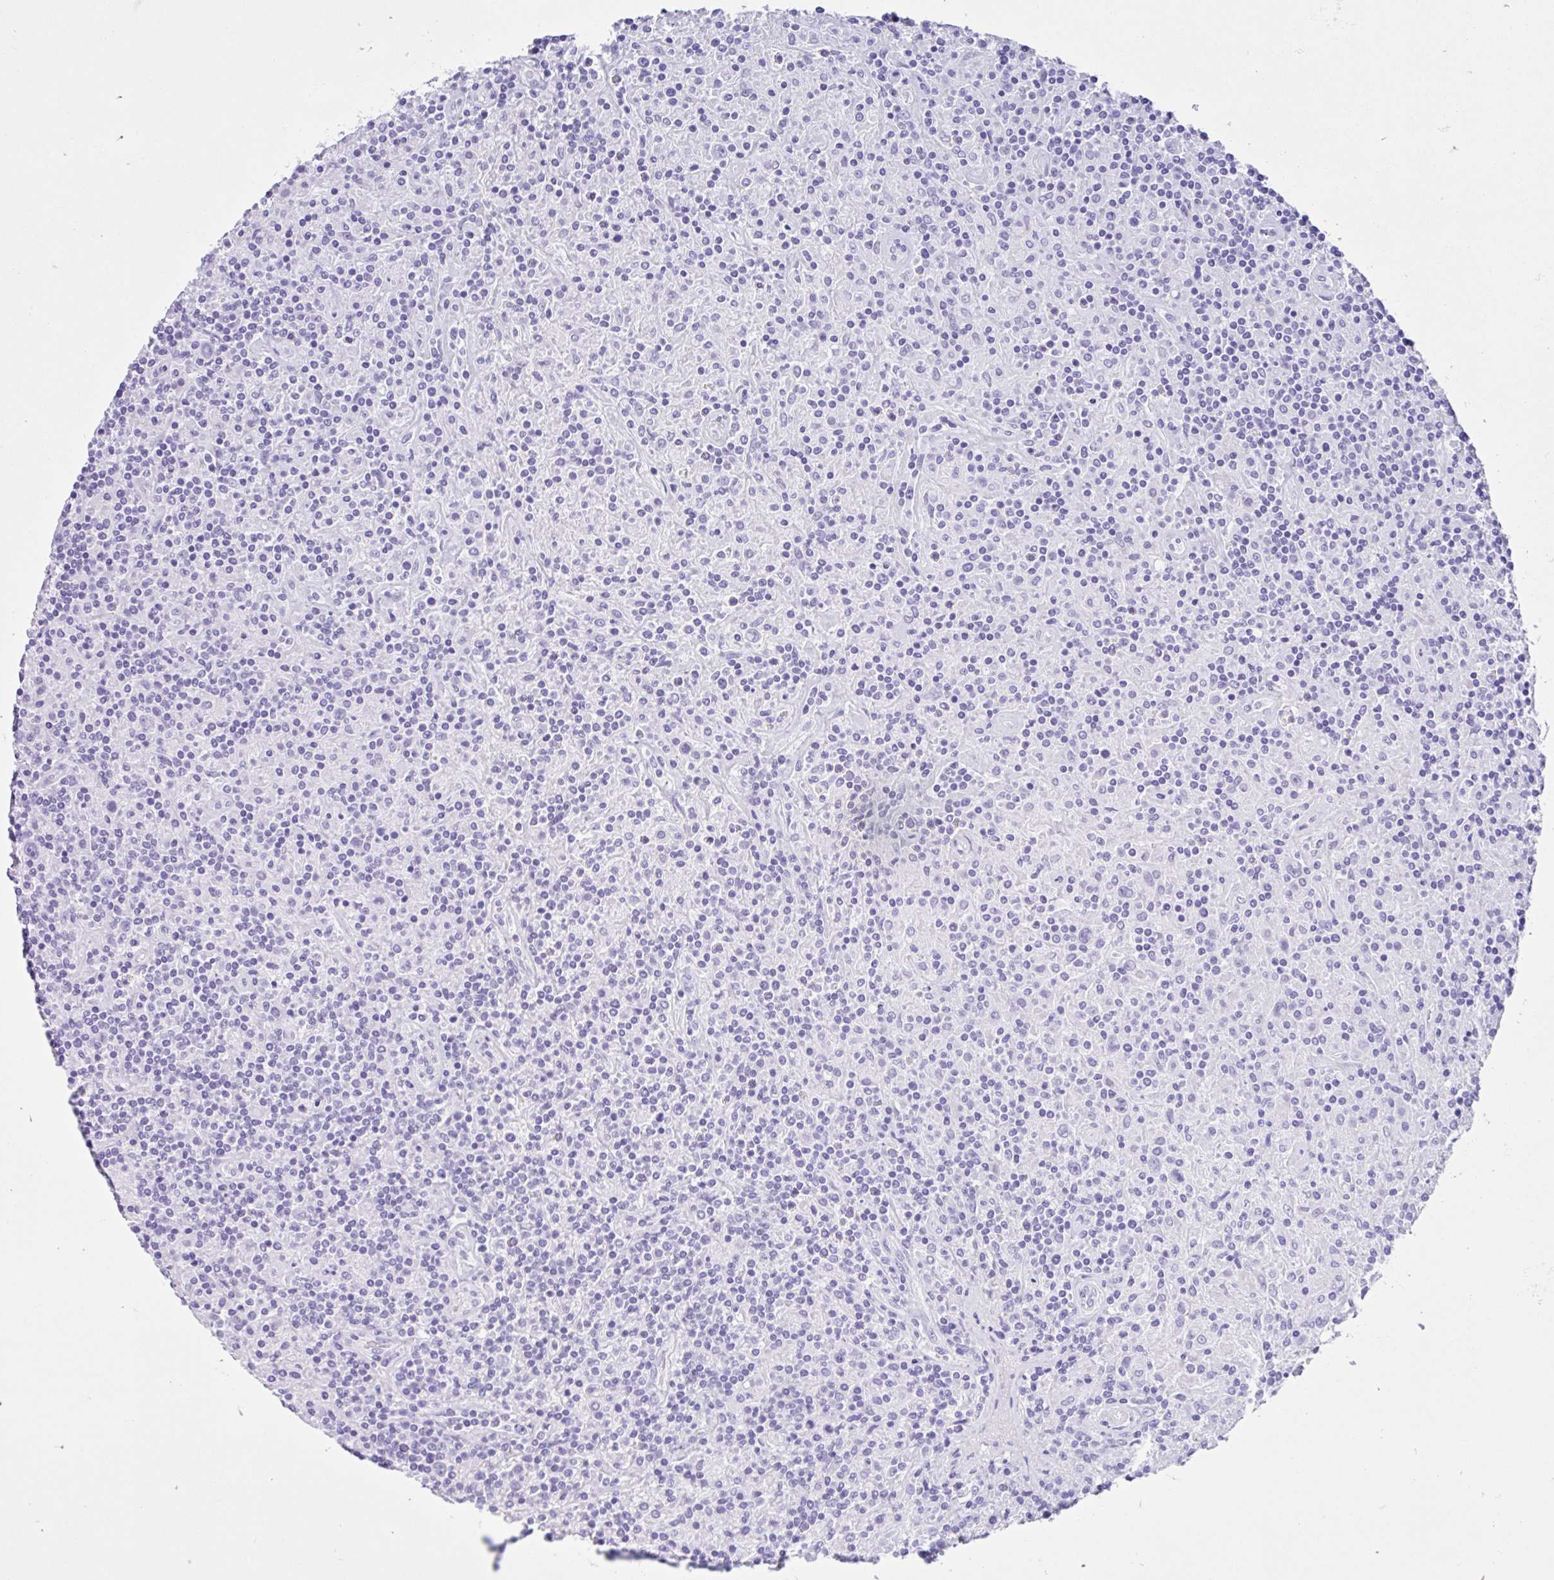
{"staining": {"intensity": "negative", "quantity": "none", "location": "none"}, "tissue": "lymphoma", "cell_type": "Tumor cells", "image_type": "cancer", "snomed": [{"axis": "morphology", "description": "Hodgkin's disease, NOS"}, {"axis": "topography", "description": "Lymph node"}], "caption": "Image shows no significant protein expression in tumor cells of lymphoma.", "gene": "IAPP", "patient": {"sex": "male", "age": 70}}